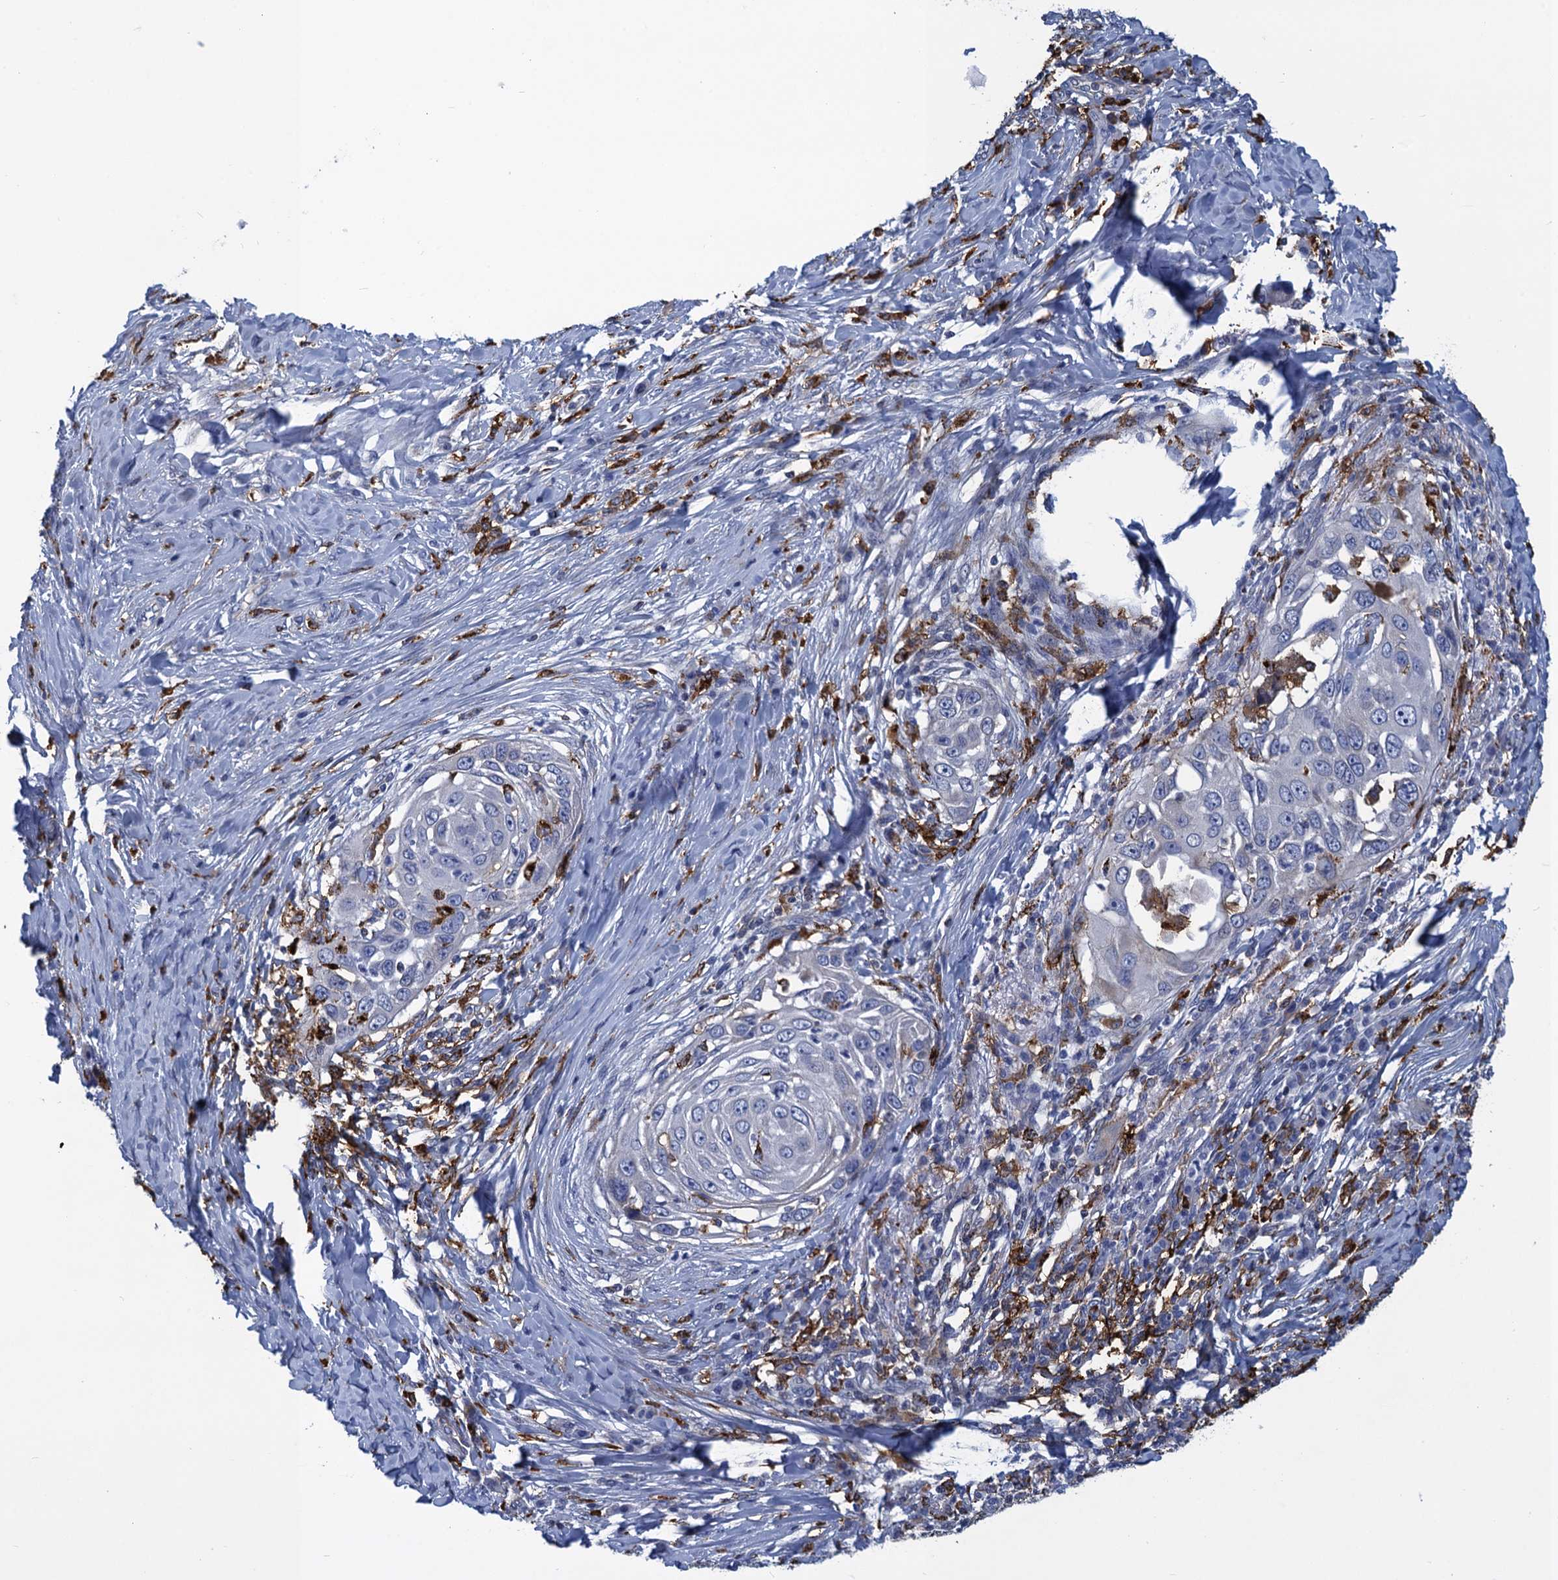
{"staining": {"intensity": "negative", "quantity": "none", "location": "none"}, "tissue": "skin cancer", "cell_type": "Tumor cells", "image_type": "cancer", "snomed": [{"axis": "morphology", "description": "Squamous cell carcinoma, NOS"}, {"axis": "topography", "description": "Skin"}], "caption": "DAB immunohistochemical staining of human skin squamous cell carcinoma demonstrates no significant positivity in tumor cells.", "gene": "DNHD1", "patient": {"sex": "female", "age": 44}}